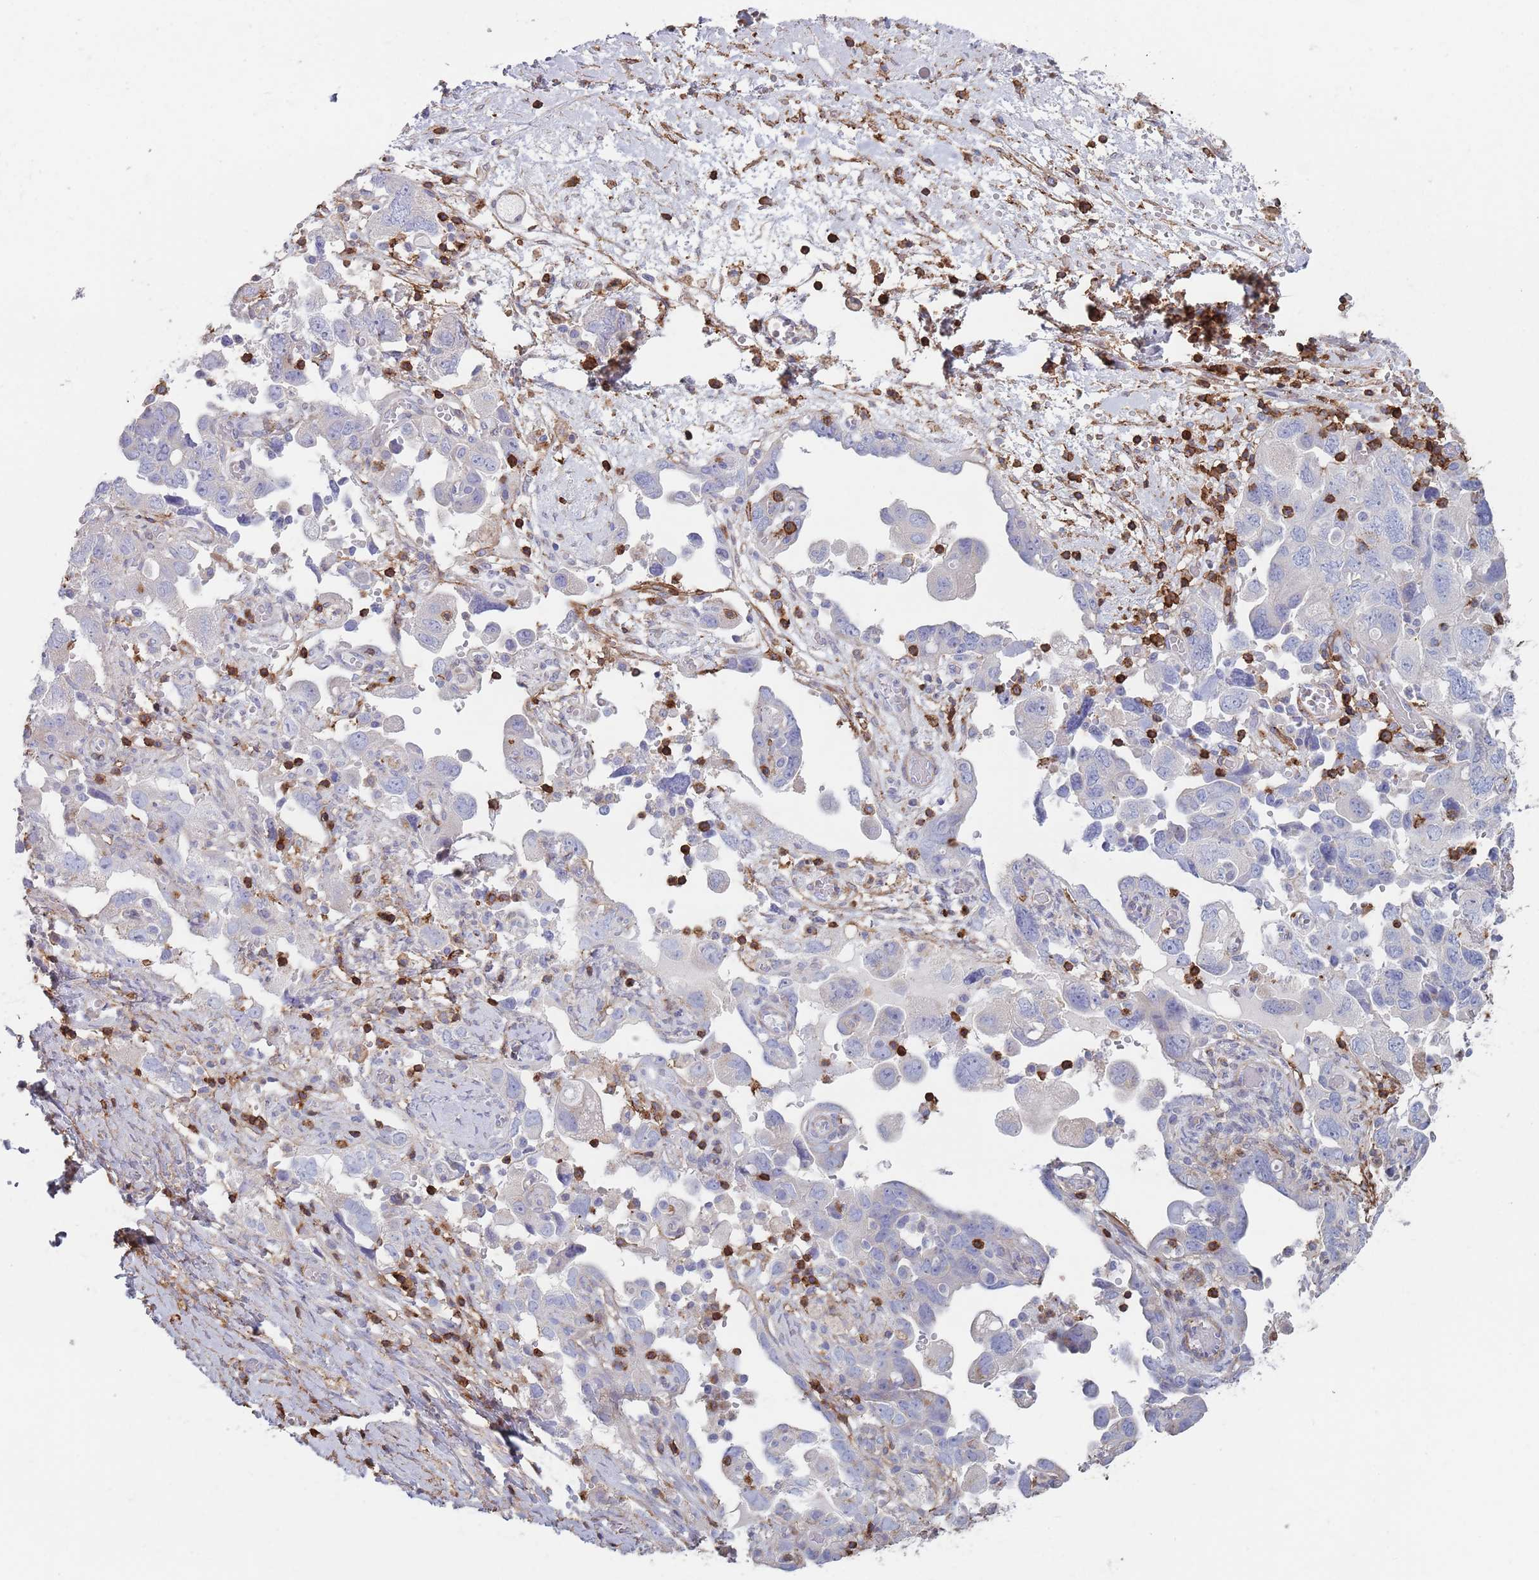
{"staining": {"intensity": "negative", "quantity": "none", "location": "none"}, "tissue": "ovarian cancer", "cell_type": "Tumor cells", "image_type": "cancer", "snomed": [{"axis": "morphology", "description": "Carcinoma, NOS"}, {"axis": "morphology", "description": "Cystadenocarcinoma, serous, NOS"}, {"axis": "topography", "description": "Ovary"}], "caption": "Carcinoma (ovarian) was stained to show a protein in brown. There is no significant staining in tumor cells.", "gene": "RNF144A", "patient": {"sex": "female", "age": 69}}